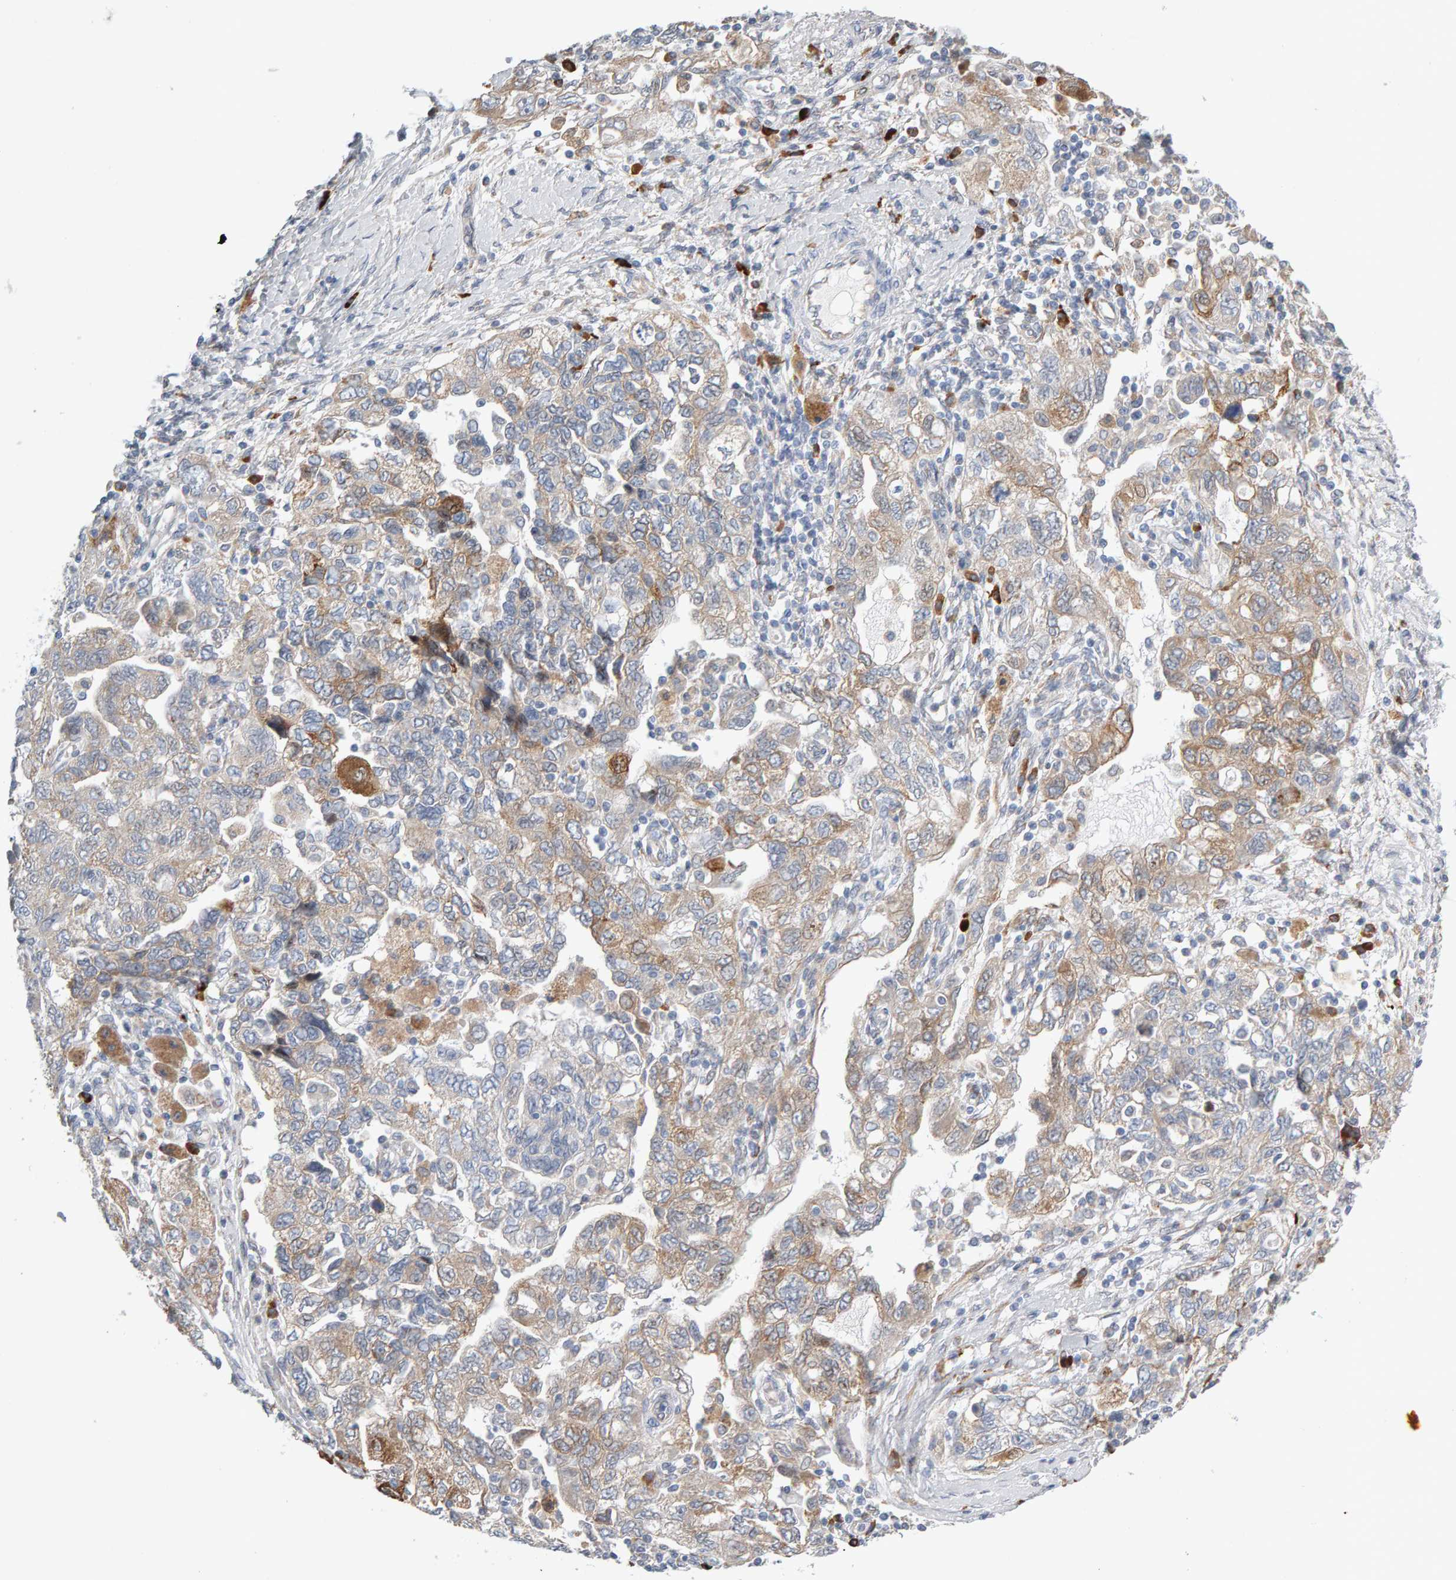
{"staining": {"intensity": "weak", "quantity": ">75%", "location": "cytoplasmic/membranous"}, "tissue": "ovarian cancer", "cell_type": "Tumor cells", "image_type": "cancer", "snomed": [{"axis": "morphology", "description": "Carcinoma, NOS"}, {"axis": "morphology", "description": "Cystadenocarcinoma, serous, NOS"}, {"axis": "topography", "description": "Ovary"}], "caption": "Immunohistochemical staining of carcinoma (ovarian) demonstrates low levels of weak cytoplasmic/membranous protein expression in about >75% of tumor cells.", "gene": "ENGASE", "patient": {"sex": "female", "age": 69}}